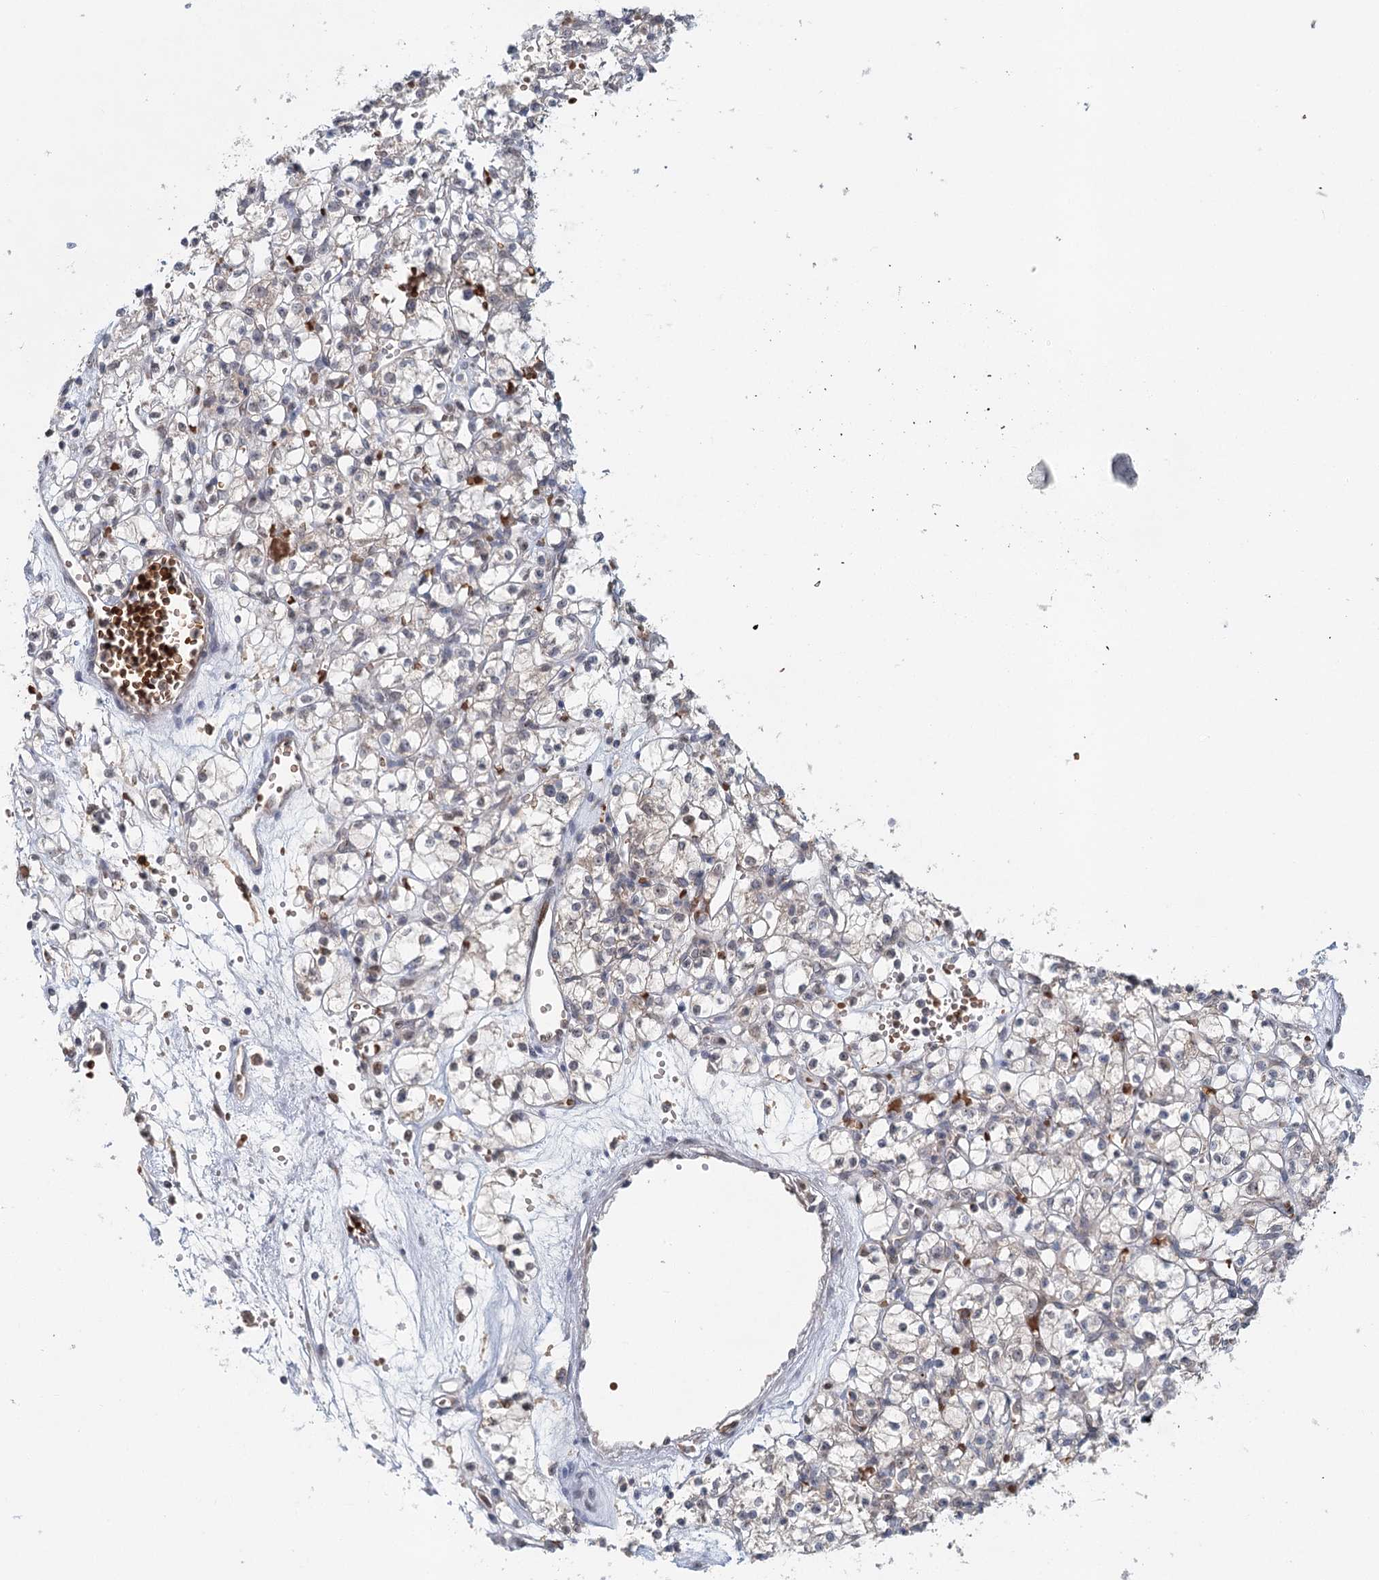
{"staining": {"intensity": "negative", "quantity": "none", "location": "none"}, "tissue": "renal cancer", "cell_type": "Tumor cells", "image_type": "cancer", "snomed": [{"axis": "morphology", "description": "Adenocarcinoma, NOS"}, {"axis": "topography", "description": "Kidney"}], "caption": "The histopathology image demonstrates no staining of tumor cells in renal cancer.", "gene": "ADK", "patient": {"sex": "female", "age": 59}}